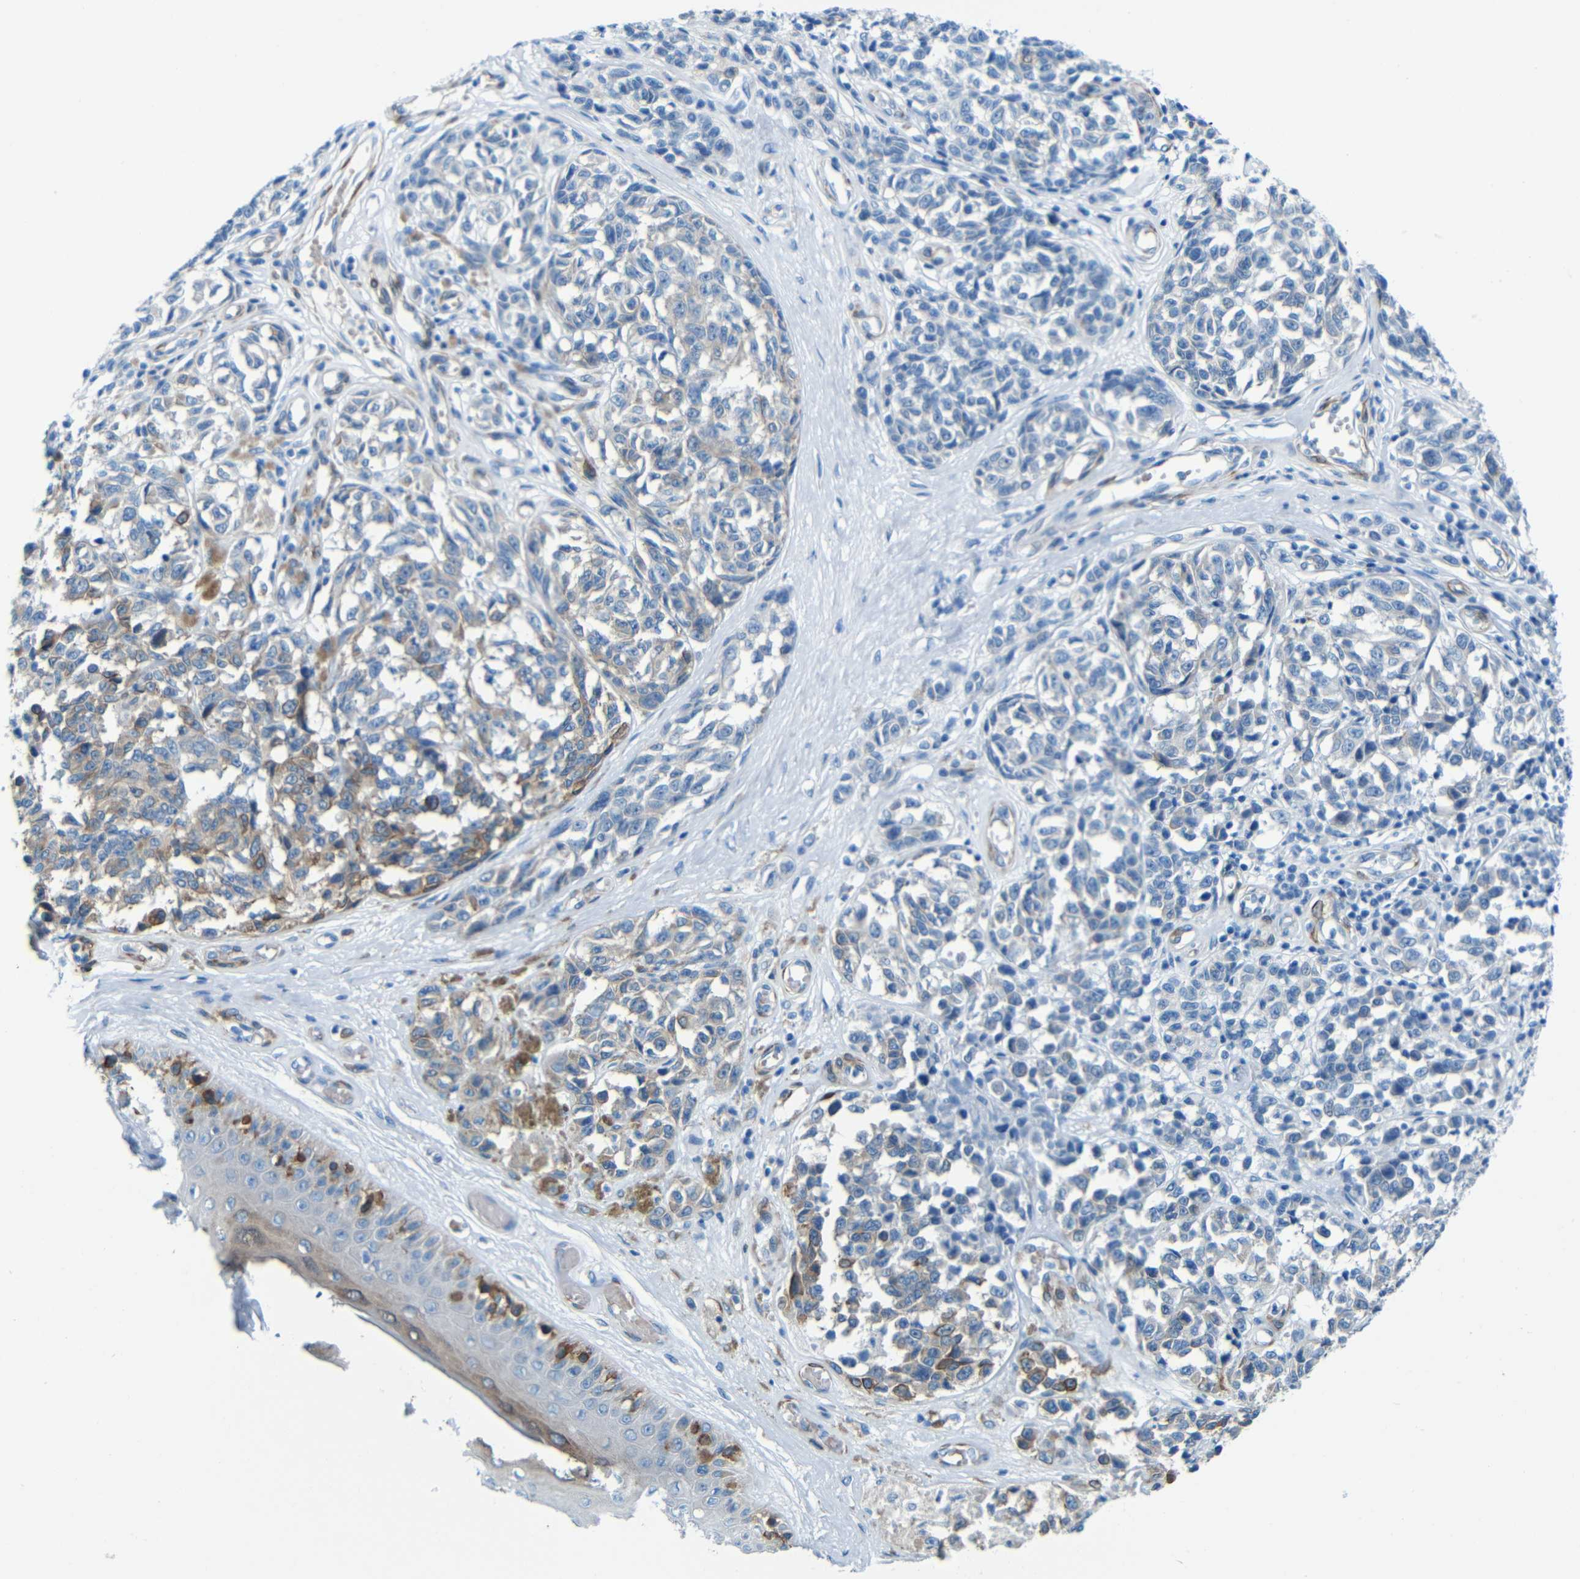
{"staining": {"intensity": "negative", "quantity": "none", "location": "none"}, "tissue": "melanoma", "cell_type": "Tumor cells", "image_type": "cancer", "snomed": [{"axis": "morphology", "description": "Malignant melanoma, NOS"}, {"axis": "topography", "description": "Skin"}], "caption": "Image shows no protein expression in tumor cells of melanoma tissue.", "gene": "MAP2", "patient": {"sex": "female", "age": 64}}